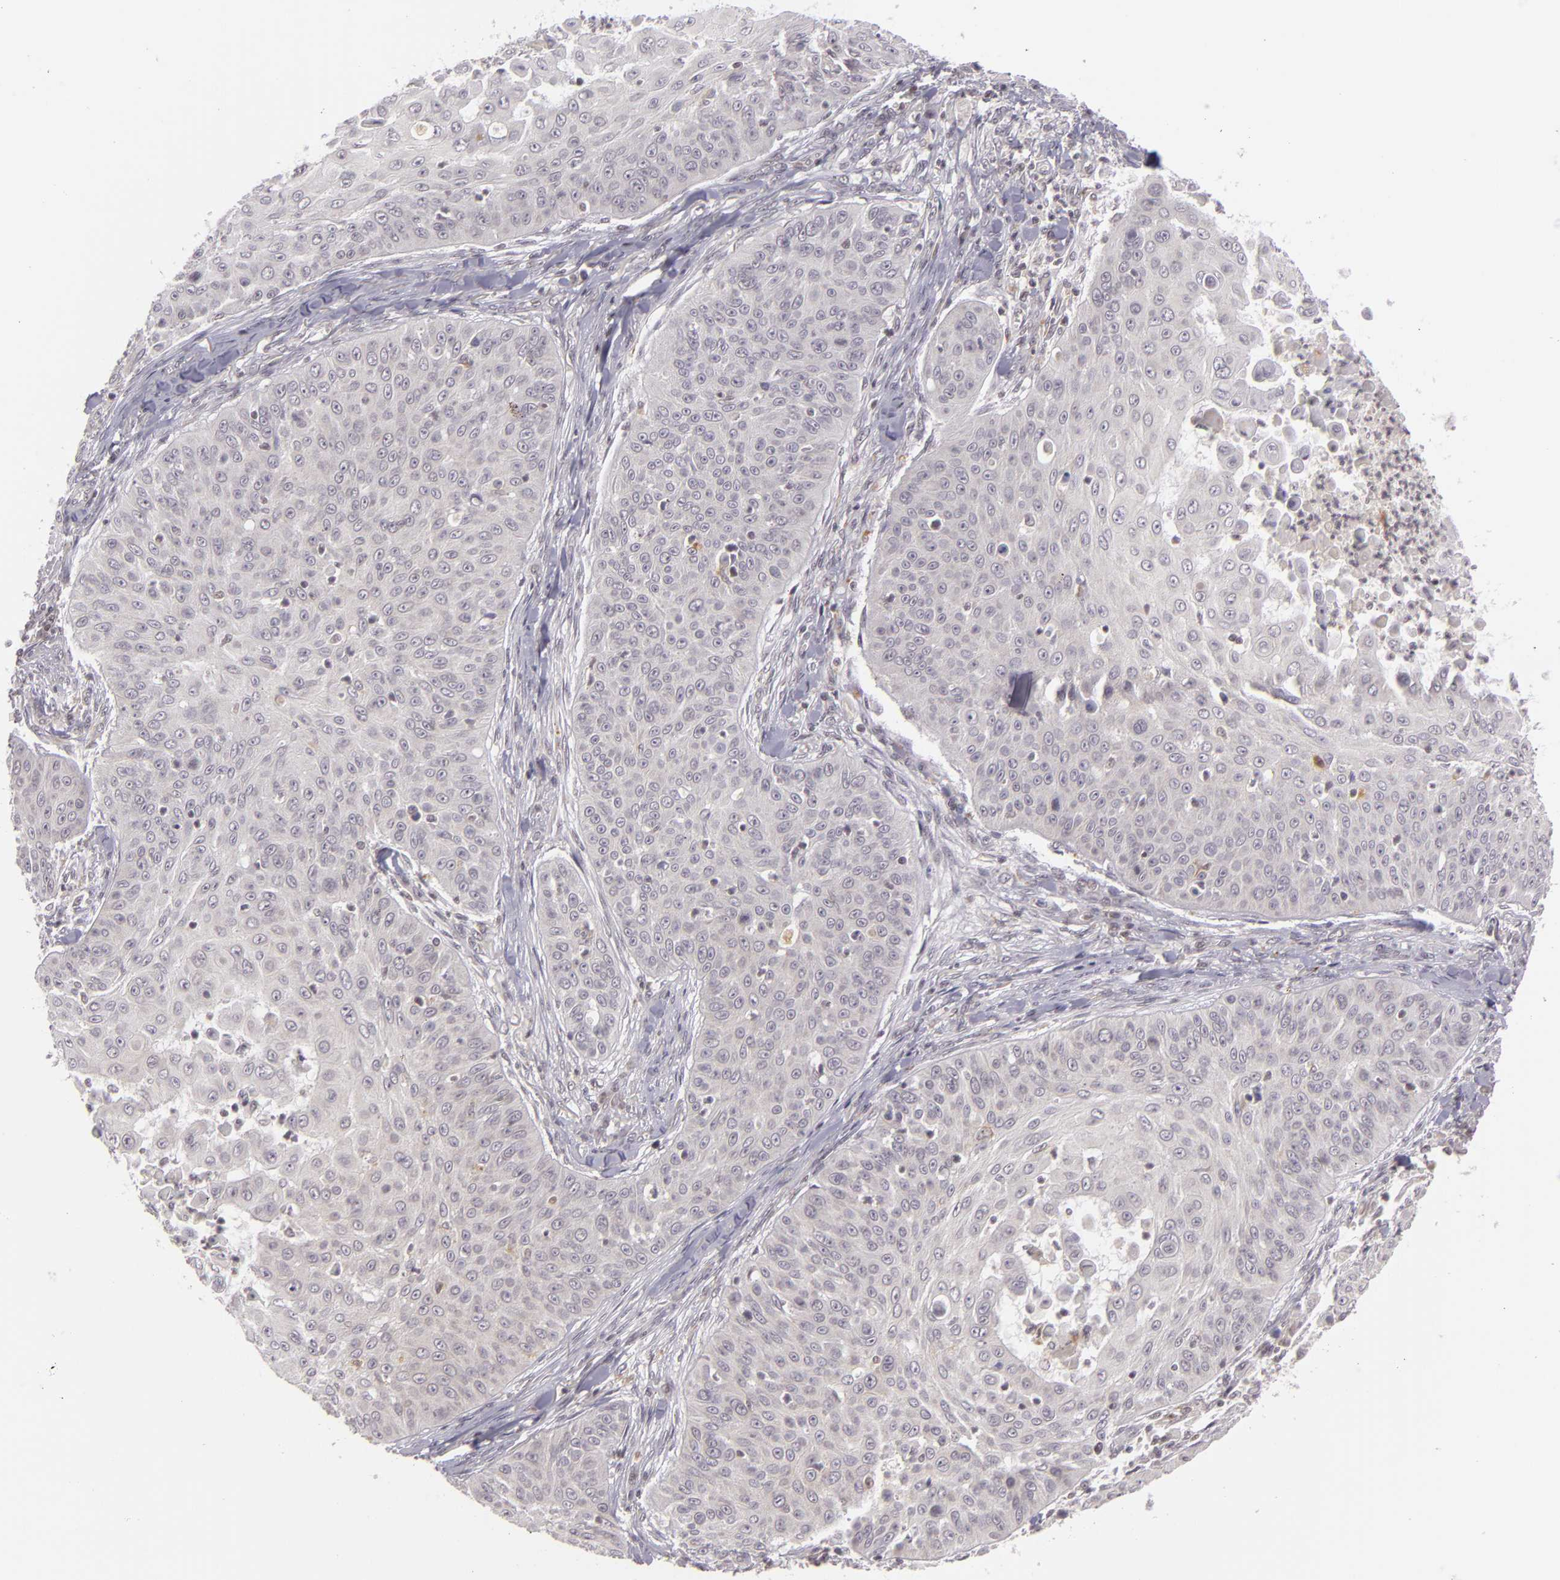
{"staining": {"intensity": "negative", "quantity": "none", "location": "none"}, "tissue": "skin cancer", "cell_type": "Tumor cells", "image_type": "cancer", "snomed": [{"axis": "morphology", "description": "Squamous cell carcinoma, NOS"}, {"axis": "topography", "description": "Skin"}], "caption": "Immunohistochemistry (IHC) image of neoplastic tissue: skin cancer (squamous cell carcinoma) stained with DAB demonstrates no significant protein positivity in tumor cells. The staining was performed using DAB to visualize the protein expression in brown, while the nuclei were stained in blue with hematoxylin (Magnification: 20x).", "gene": "ZFX", "patient": {"sex": "male", "age": 82}}